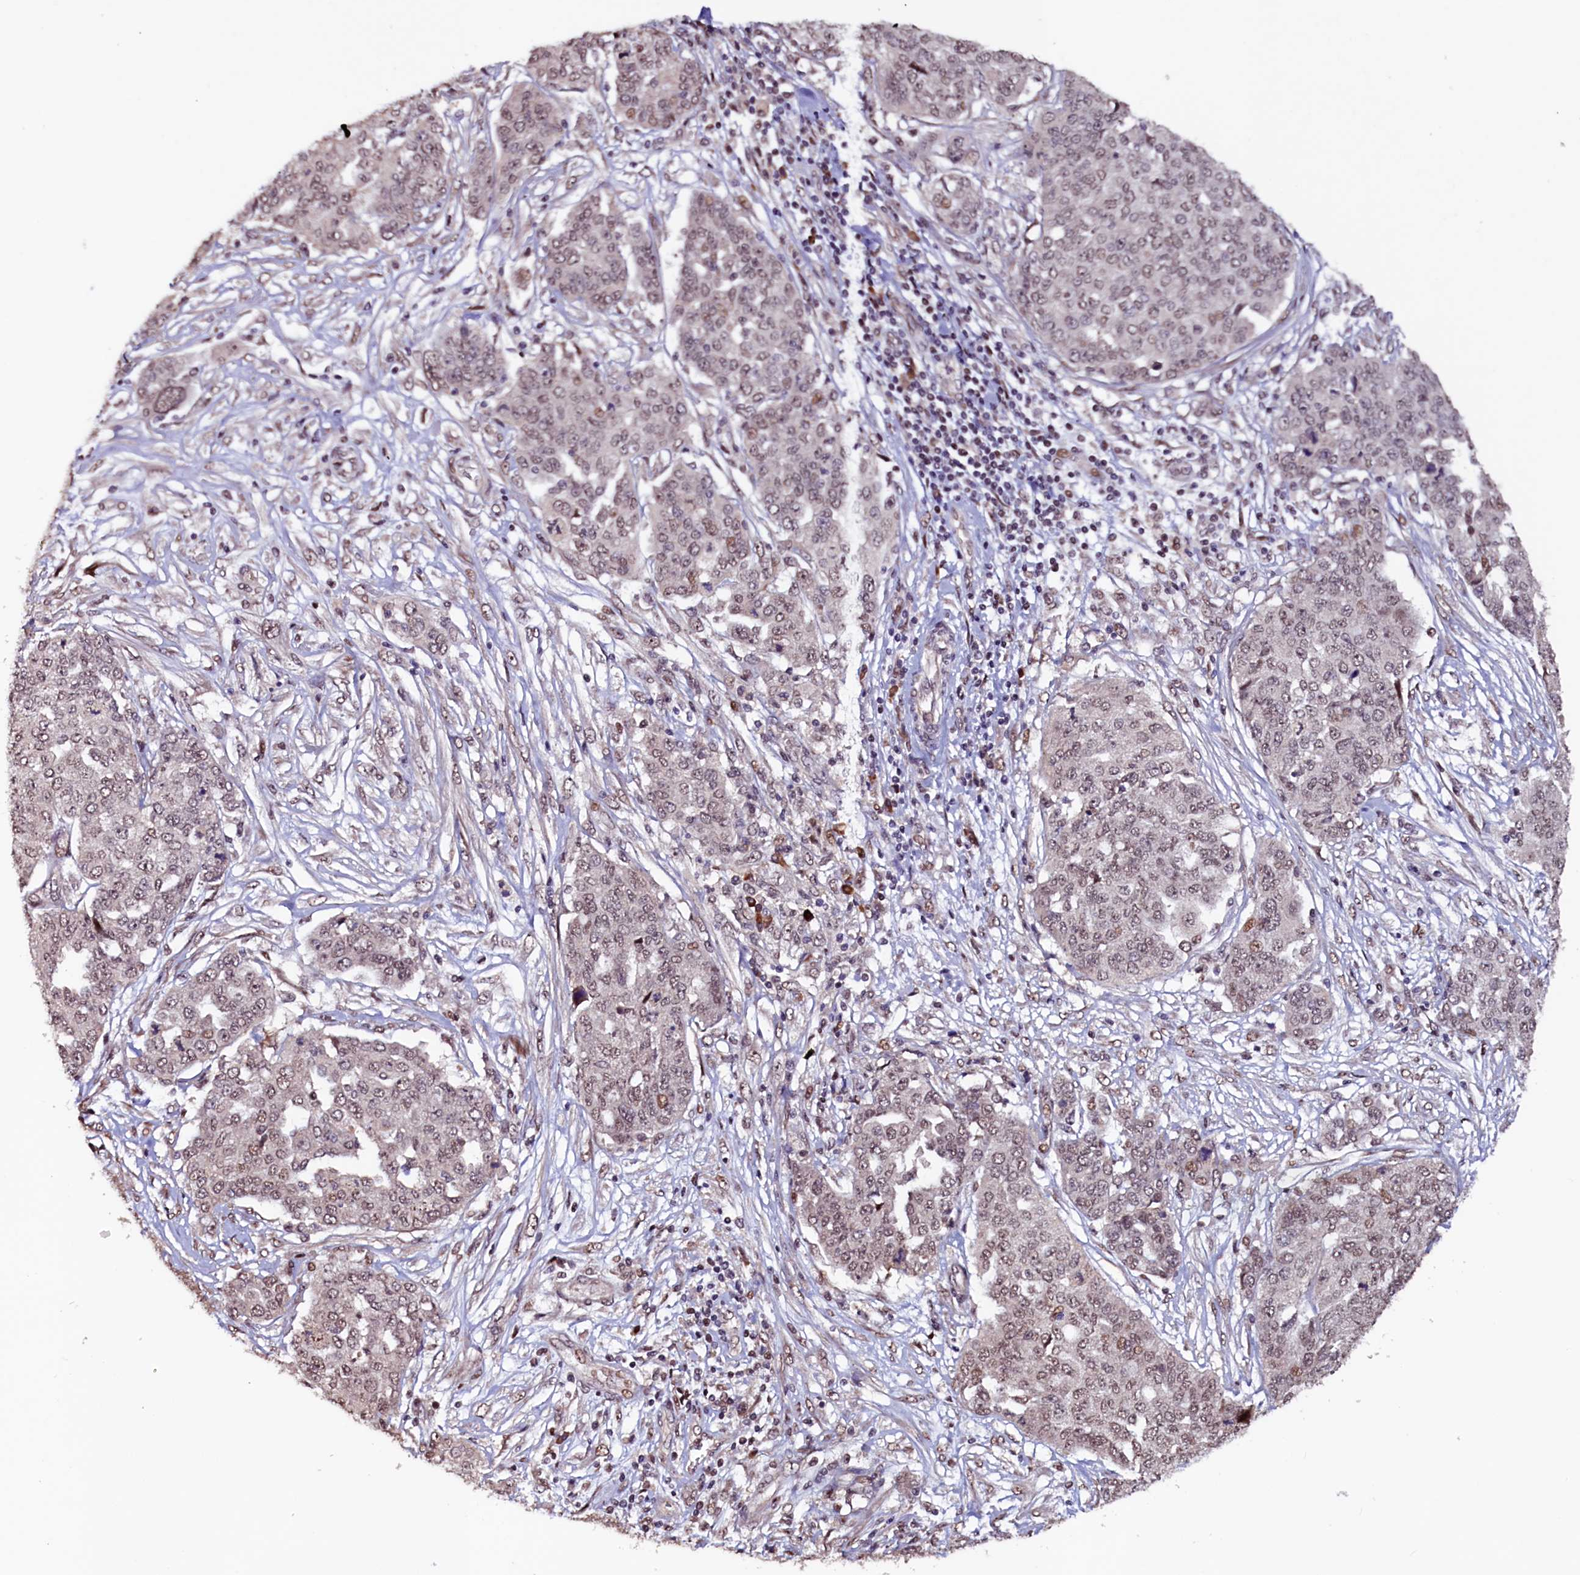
{"staining": {"intensity": "weak", "quantity": ">75%", "location": "nuclear"}, "tissue": "ovarian cancer", "cell_type": "Tumor cells", "image_type": "cancer", "snomed": [{"axis": "morphology", "description": "Cystadenocarcinoma, serous, NOS"}, {"axis": "topography", "description": "Soft tissue"}, {"axis": "topography", "description": "Ovary"}], "caption": "Human ovarian cancer (serous cystadenocarcinoma) stained for a protein (brown) demonstrates weak nuclear positive expression in approximately >75% of tumor cells.", "gene": "RNMT", "patient": {"sex": "female", "age": 57}}